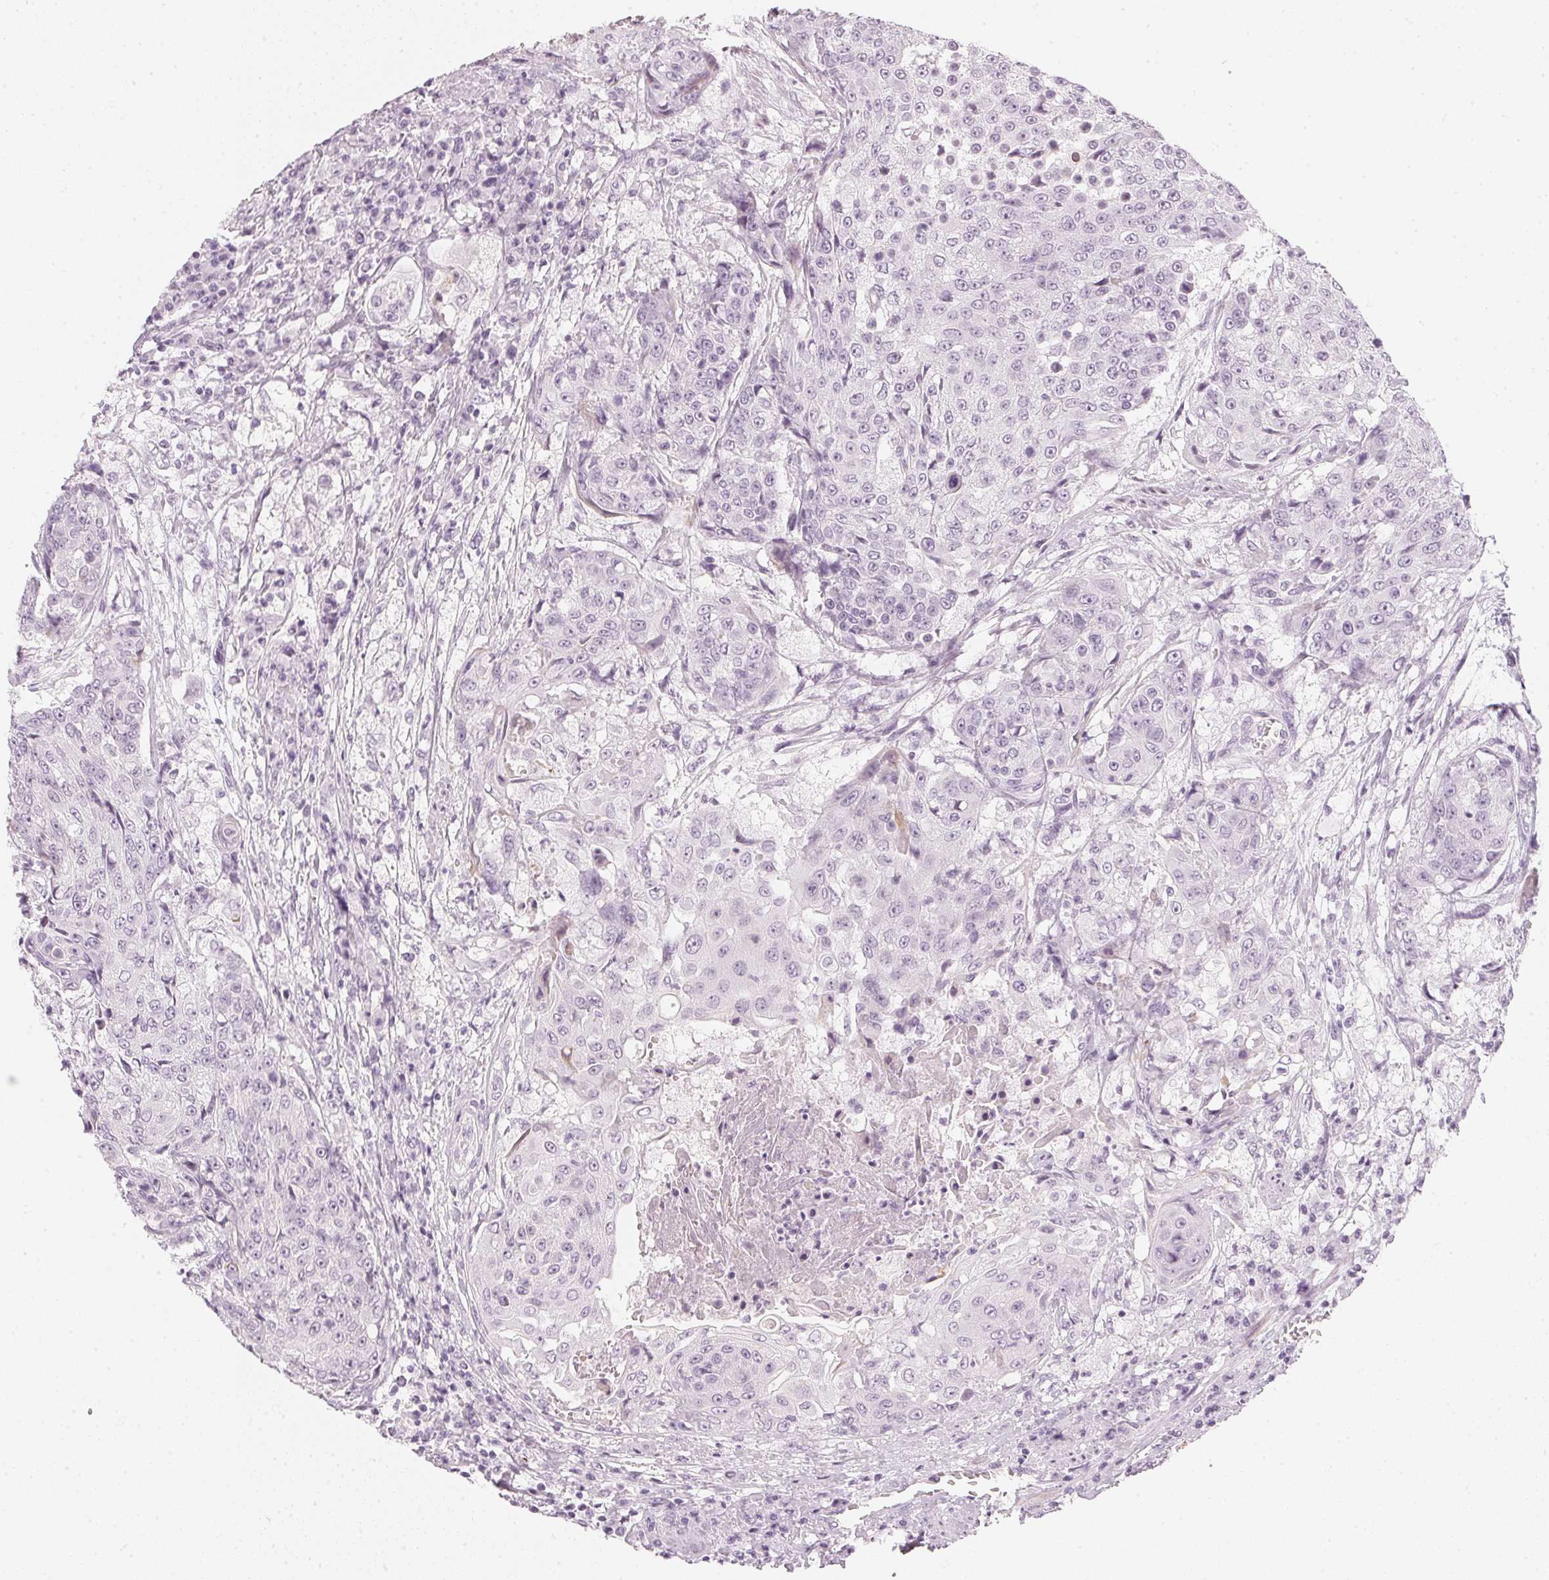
{"staining": {"intensity": "negative", "quantity": "none", "location": "none"}, "tissue": "urothelial cancer", "cell_type": "Tumor cells", "image_type": "cancer", "snomed": [{"axis": "morphology", "description": "Urothelial carcinoma, High grade"}, {"axis": "topography", "description": "Urinary bladder"}], "caption": "The immunohistochemistry image has no significant staining in tumor cells of urothelial carcinoma (high-grade) tissue. (Brightfield microscopy of DAB immunohistochemistry at high magnification).", "gene": "CHST4", "patient": {"sex": "female", "age": 63}}